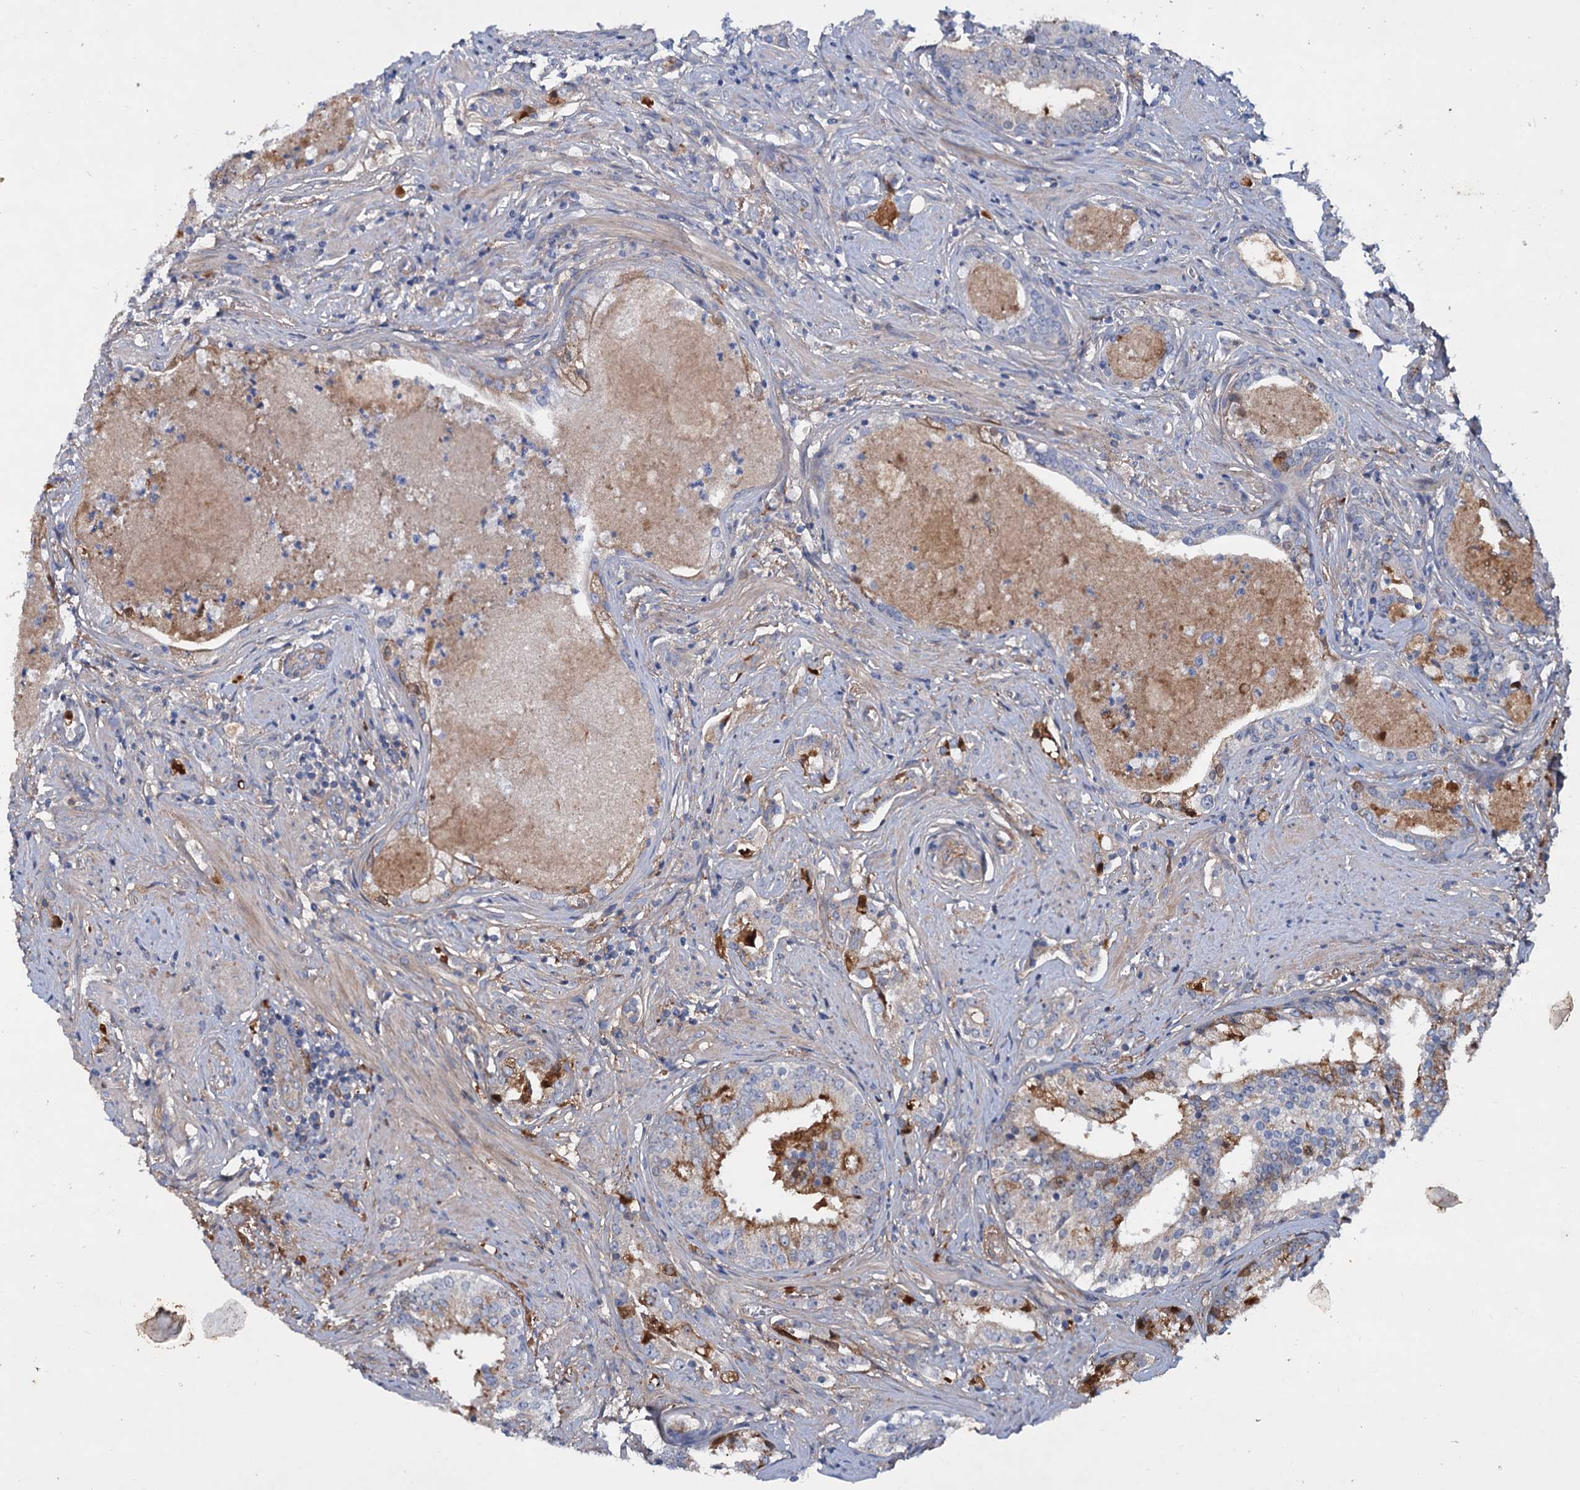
{"staining": {"intensity": "moderate", "quantity": "<25%", "location": "cytoplasmic/membranous"}, "tissue": "prostate cancer", "cell_type": "Tumor cells", "image_type": "cancer", "snomed": [{"axis": "morphology", "description": "Adenocarcinoma, High grade"}, {"axis": "topography", "description": "Prostate"}], "caption": "Human prostate cancer (adenocarcinoma (high-grade)) stained for a protein (brown) reveals moderate cytoplasmic/membranous positive expression in approximately <25% of tumor cells.", "gene": "CHRD", "patient": {"sex": "male", "age": 58}}